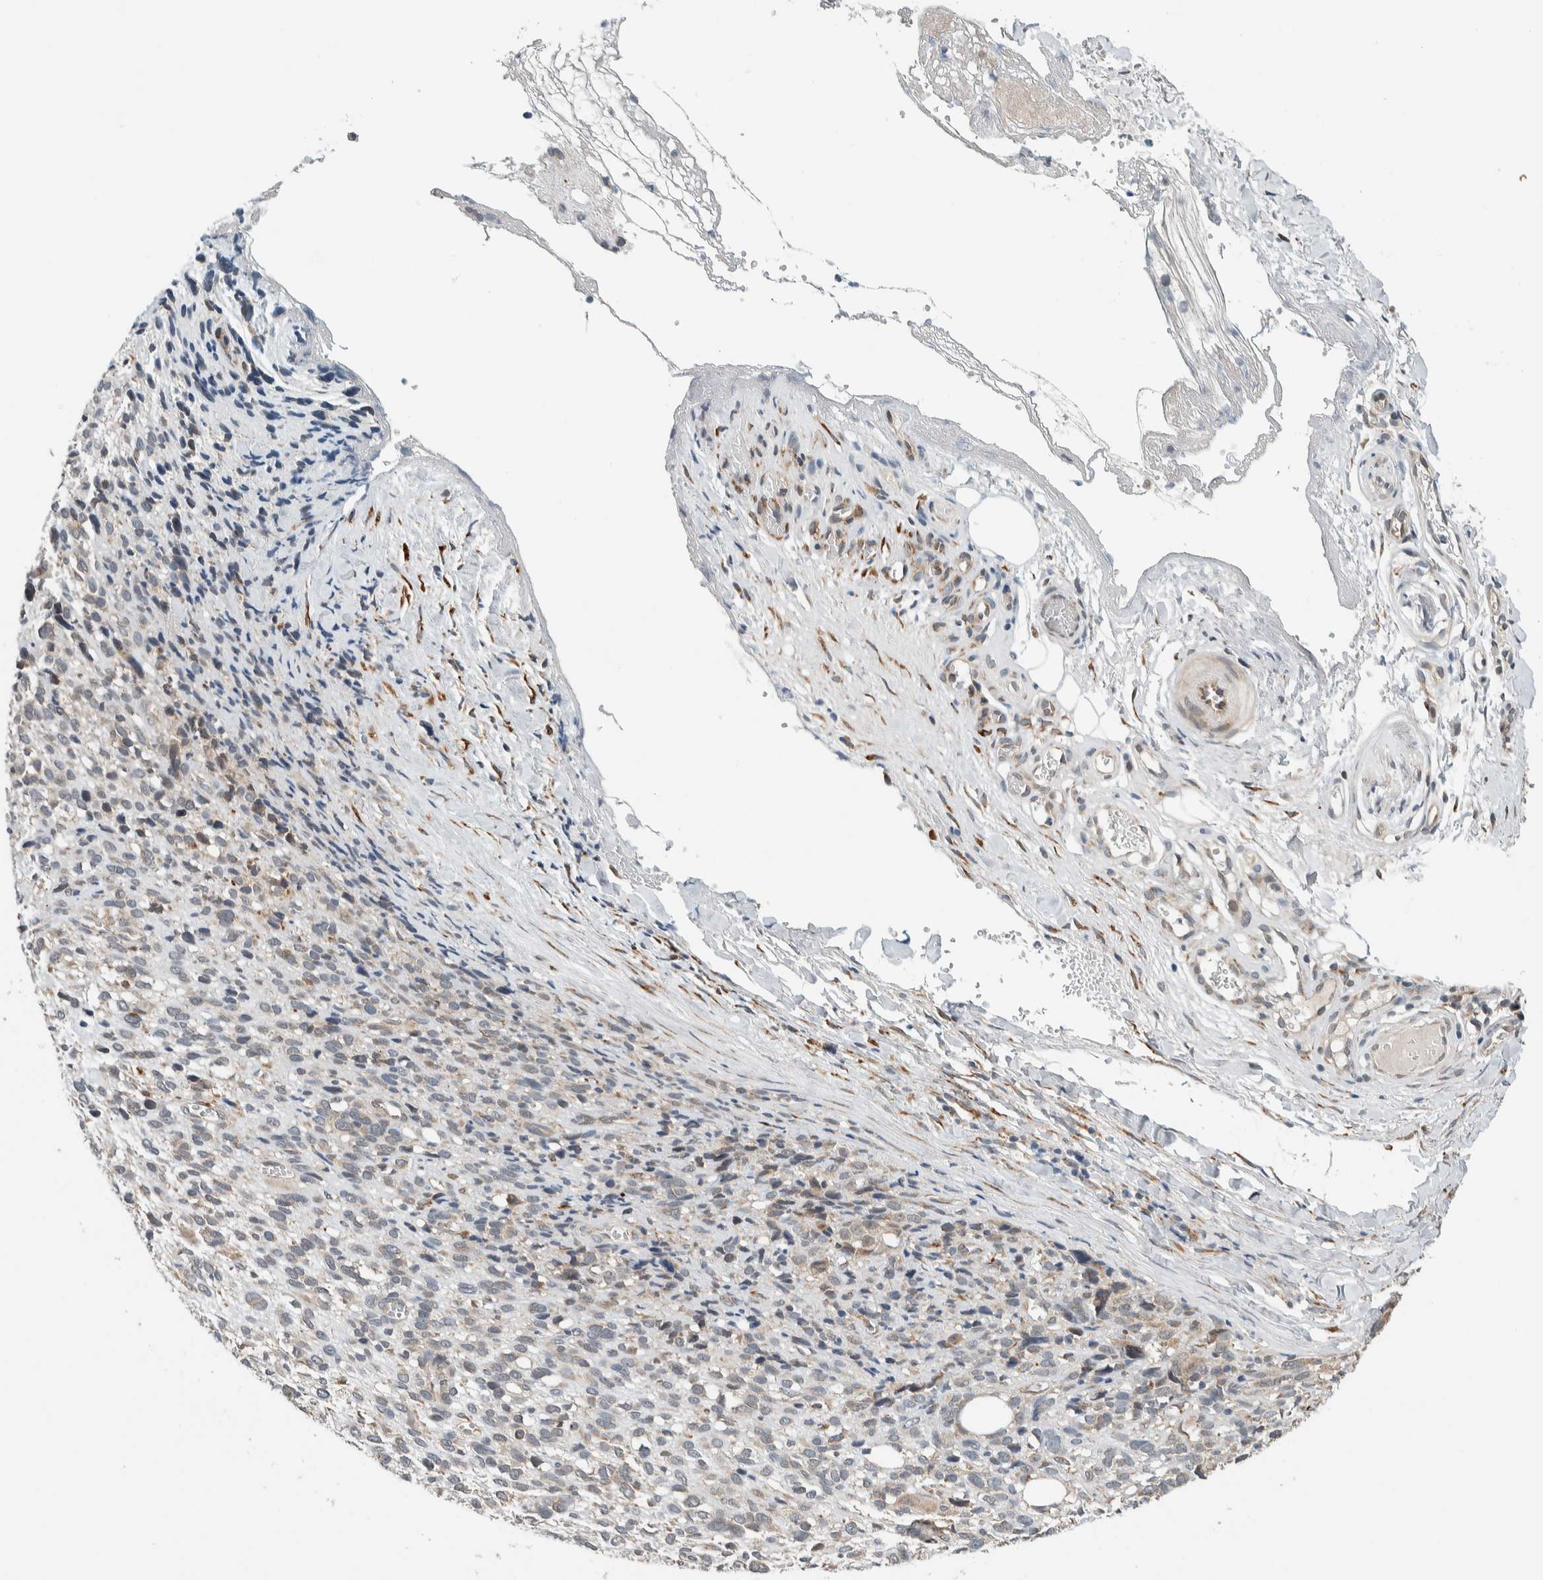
{"staining": {"intensity": "negative", "quantity": "none", "location": "none"}, "tissue": "melanoma", "cell_type": "Tumor cells", "image_type": "cancer", "snomed": [{"axis": "morphology", "description": "Malignant melanoma, NOS"}, {"axis": "topography", "description": "Skin"}], "caption": "Human malignant melanoma stained for a protein using immunohistochemistry (IHC) shows no expression in tumor cells.", "gene": "CTBP2", "patient": {"sex": "female", "age": 55}}